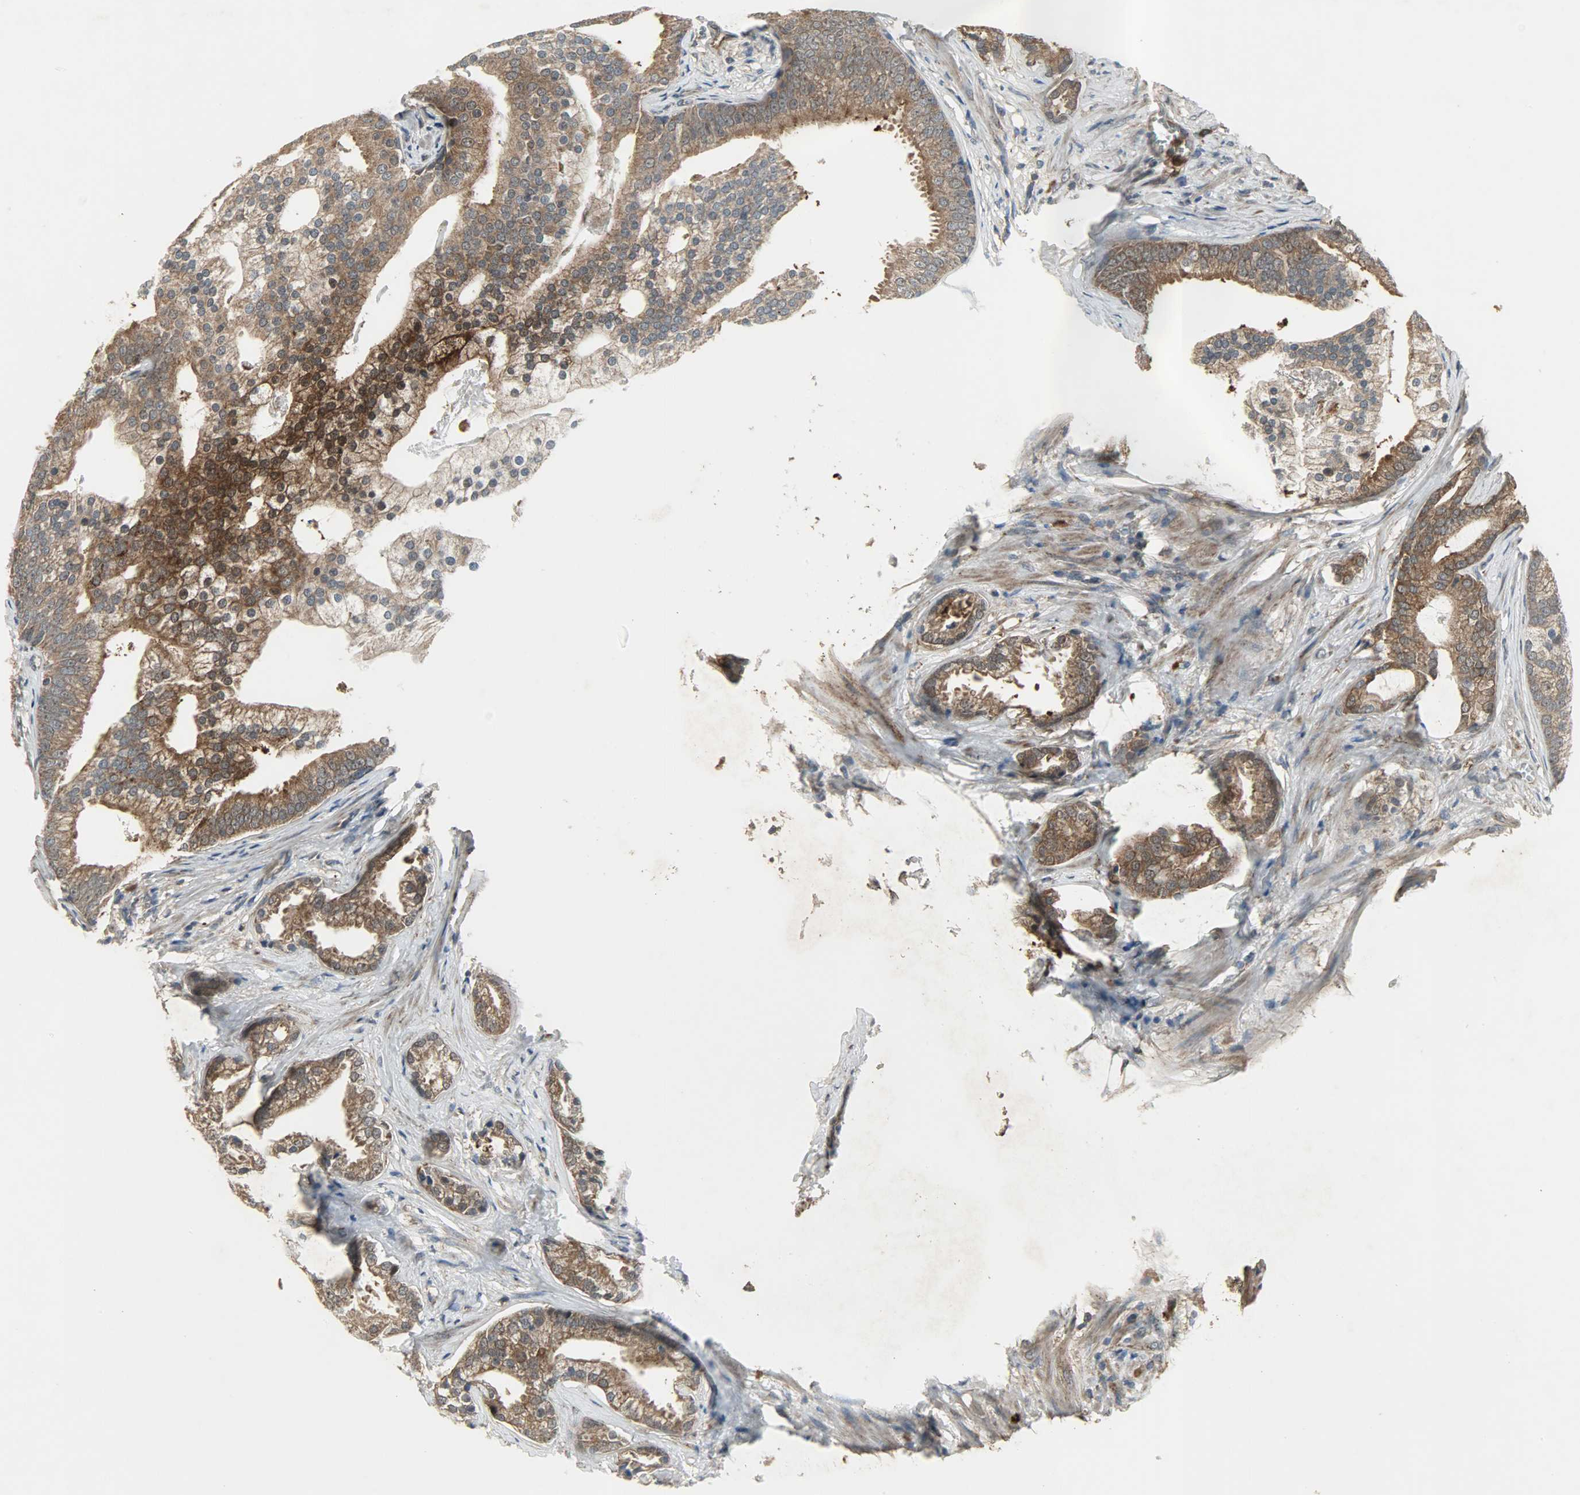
{"staining": {"intensity": "strong", "quantity": ">75%", "location": "cytoplasmic/membranous"}, "tissue": "prostate cancer", "cell_type": "Tumor cells", "image_type": "cancer", "snomed": [{"axis": "morphology", "description": "Adenocarcinoma, Low grade"}, {"axis": "topography", "description": "Prostate"}], "caption": "The image exhibits staining of adenocarcinoma (low-grade) (prostate), revealing strong cytoplasmic/membranous protein expression (brown color) within tumor cells. The protein is stained brown, and the nuclei are stained in blue (DAB (3,3'-diaminobenzidine) IHC with brightfield microscopy, high magnification).", "gene": "AMT", "patient": {"sex": "male", "age": 58}}